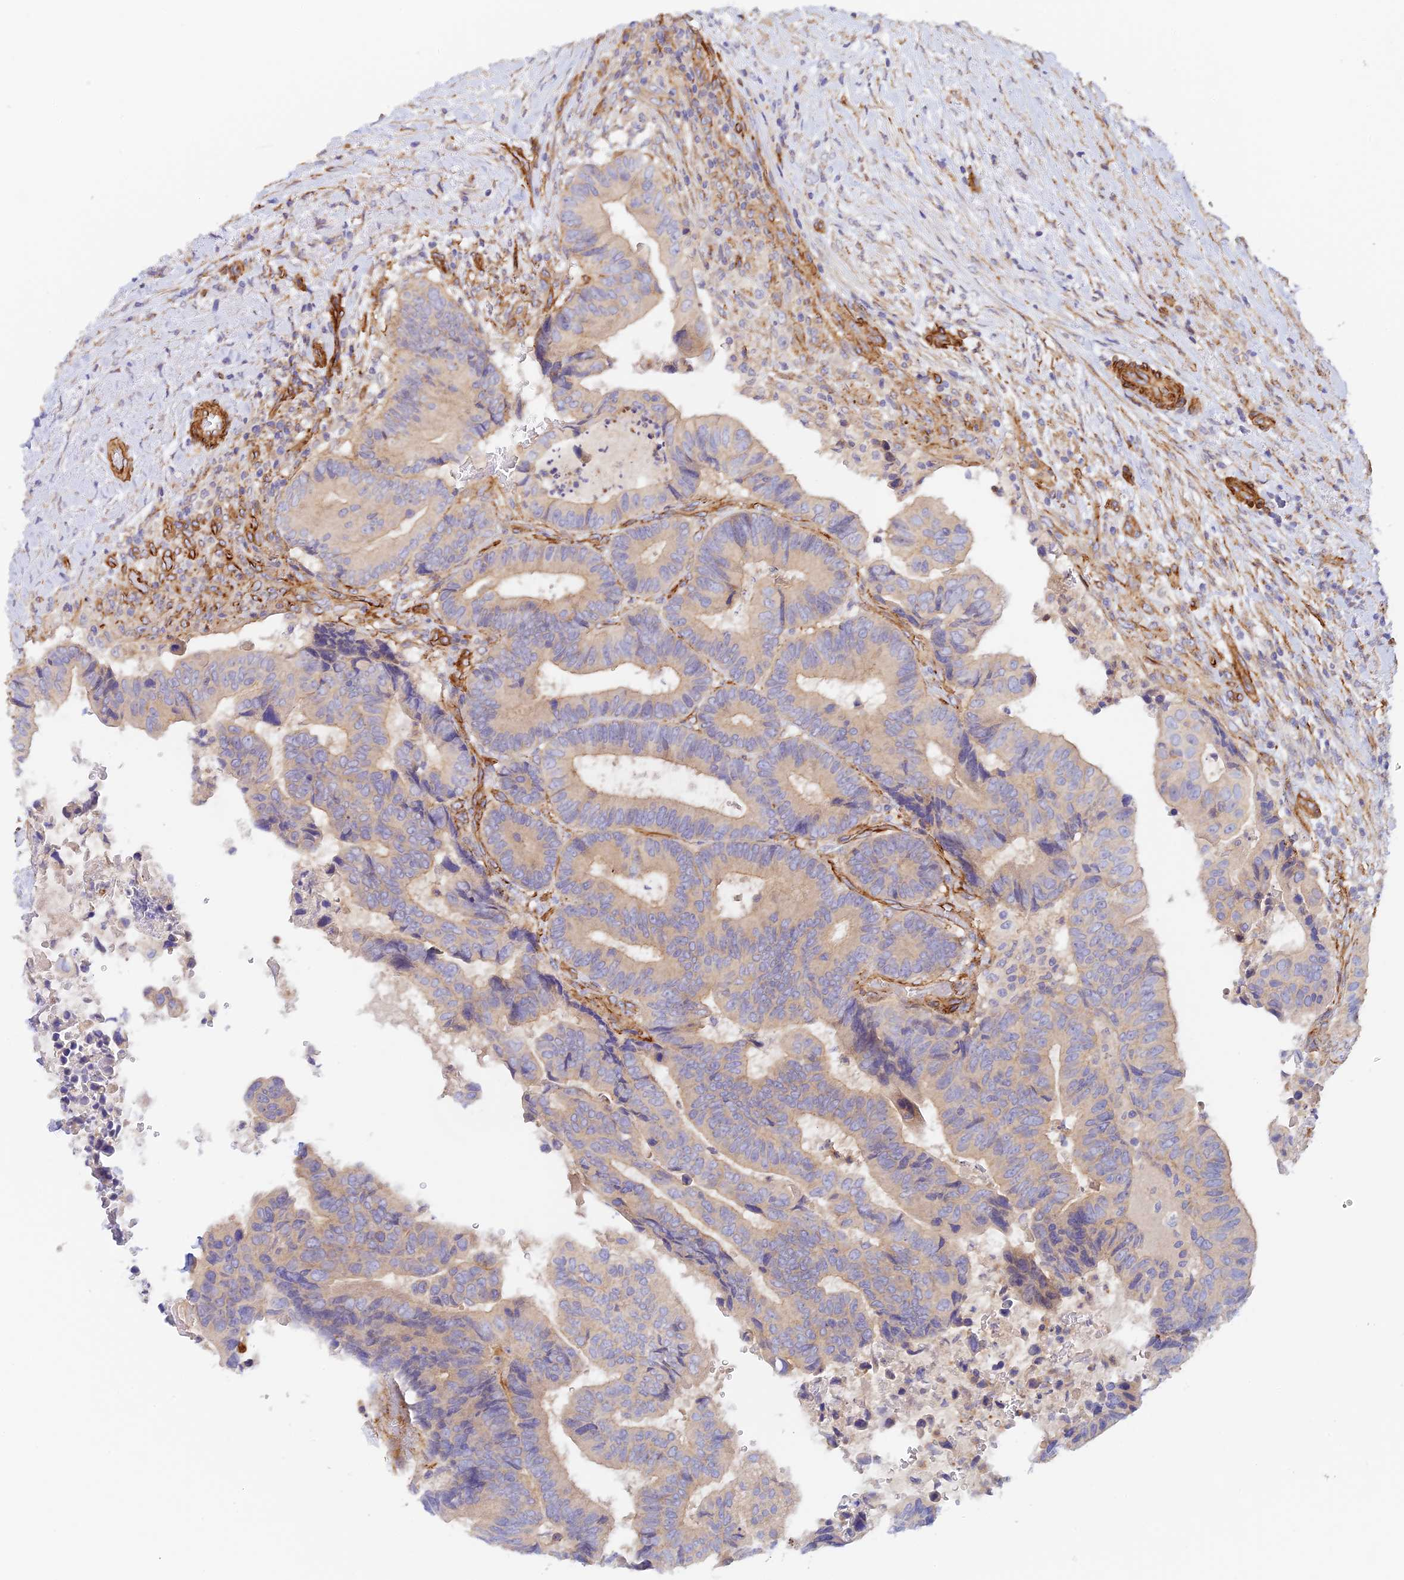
{"staining": {"intensity": "weak", "quantity": "25%-75%", "location": "cytoplasmic/membranous"}, "tissue": "colorectal cancer", "cell_type": "Tumor cells", "image_type": "cancer", "snomed": [{"axis": "morphology", "description": "Adenocarcinoma, NOS"}, {"axis": "topography", "description": "Colon"}], "caption": "Protein expression analysis of colorectal cancer displays weak cytoplasmic/membranous positivity in approximately 25%-75% of tumor cells. The staining was performed using DAB to visualize the protein expression in brown, while the nuclei were stained in blue with hematoxylin (Magnification: 20x).", "gene": "MYO9A", "patient": {"sex": "male", "age": 85}}